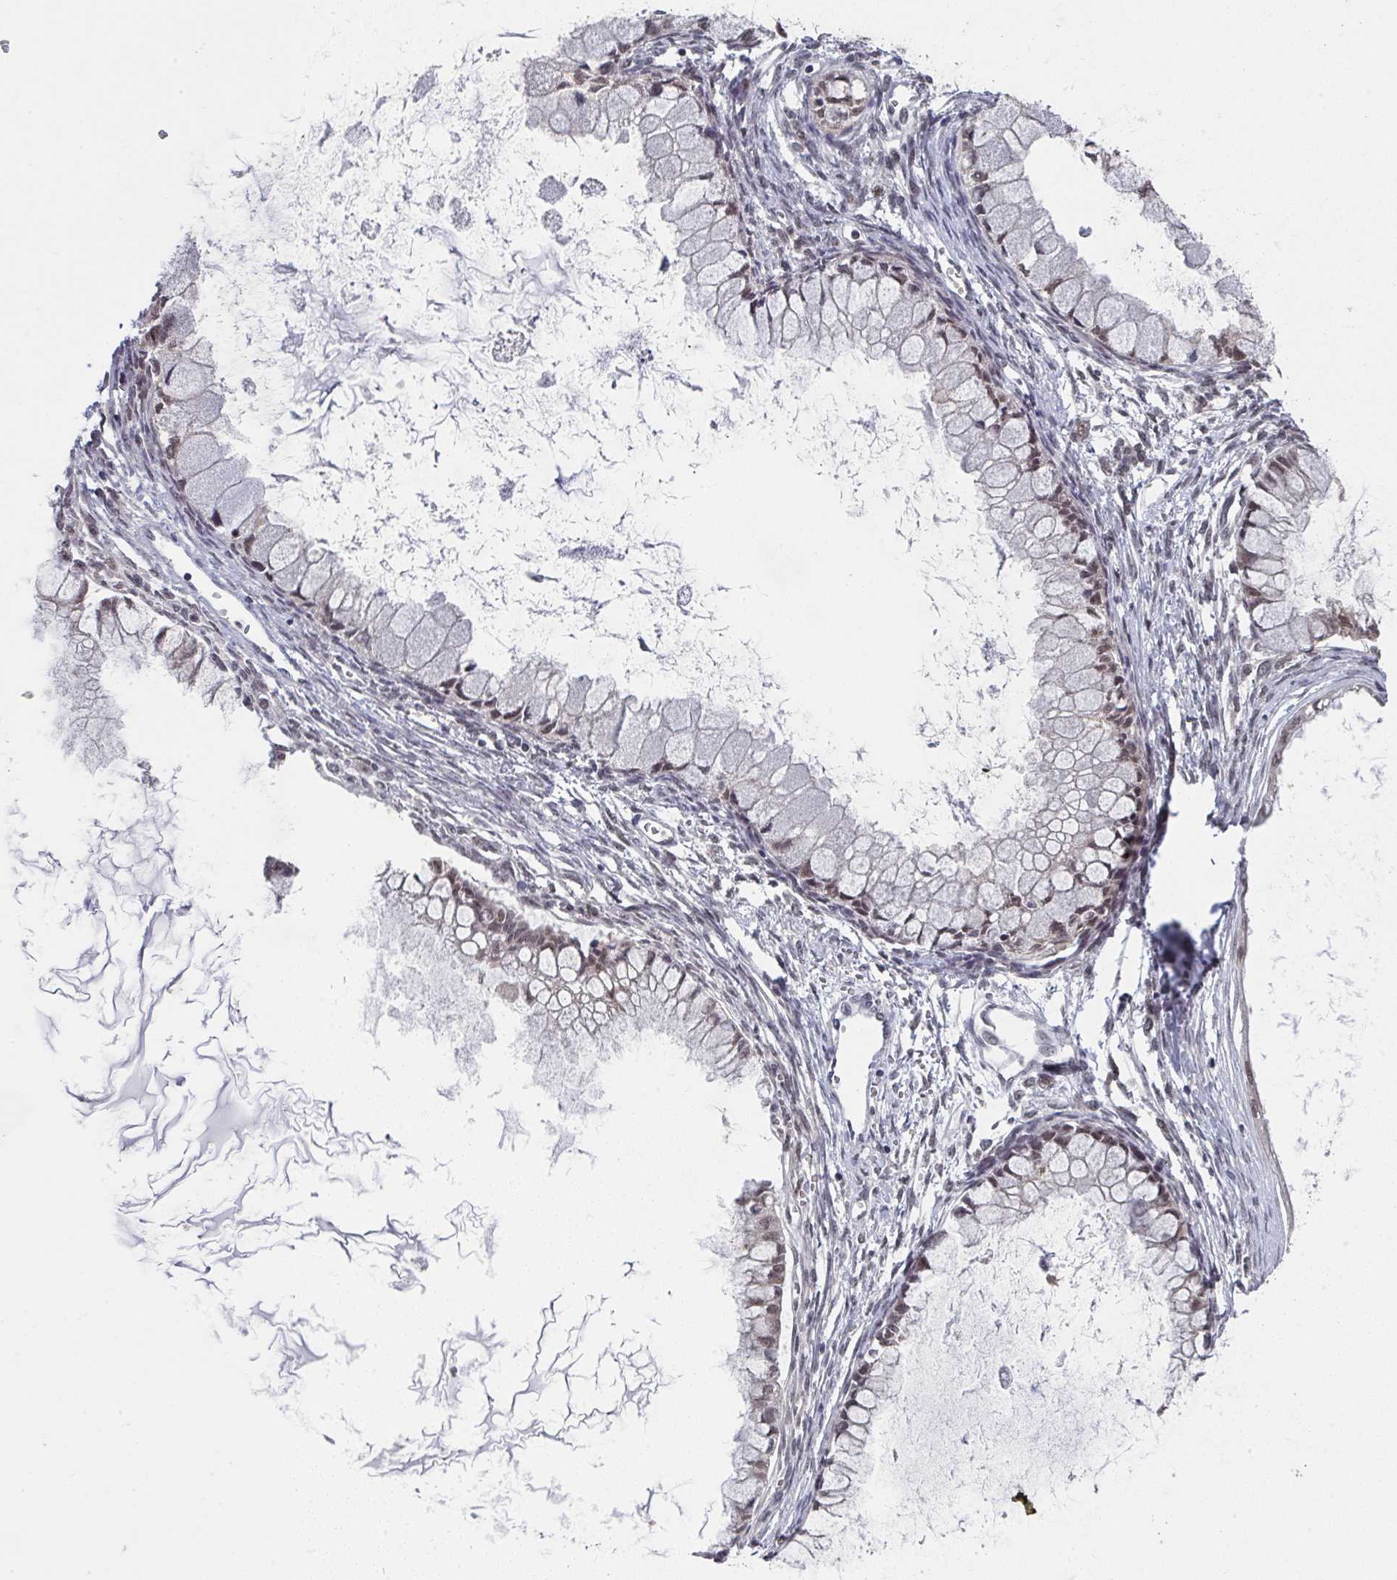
{"staining": {"intensity": "moderate", "quantity": ">75%", "location": "nuclear"}, "tissue": "ovarian cancer", "cell_type": "Tumor cells", "image_type": "cancer", "snomed": [{"axis": "morphology", "description": "Cystadenocarcinoma, mucinous, NOS"}, {"axis": "topography", "description": "Ovary"}], "caption": "A histopathology image of mucinous cystadenocarcinoma (ovarian) stained for a protein demonstrates moderate nuclear brown staining in tumor cells. (Brightfield microscopy of DAB IHC at high magnification).", "gene": "JMJD1C", "patient": {"sex": "female", "age": 34}}